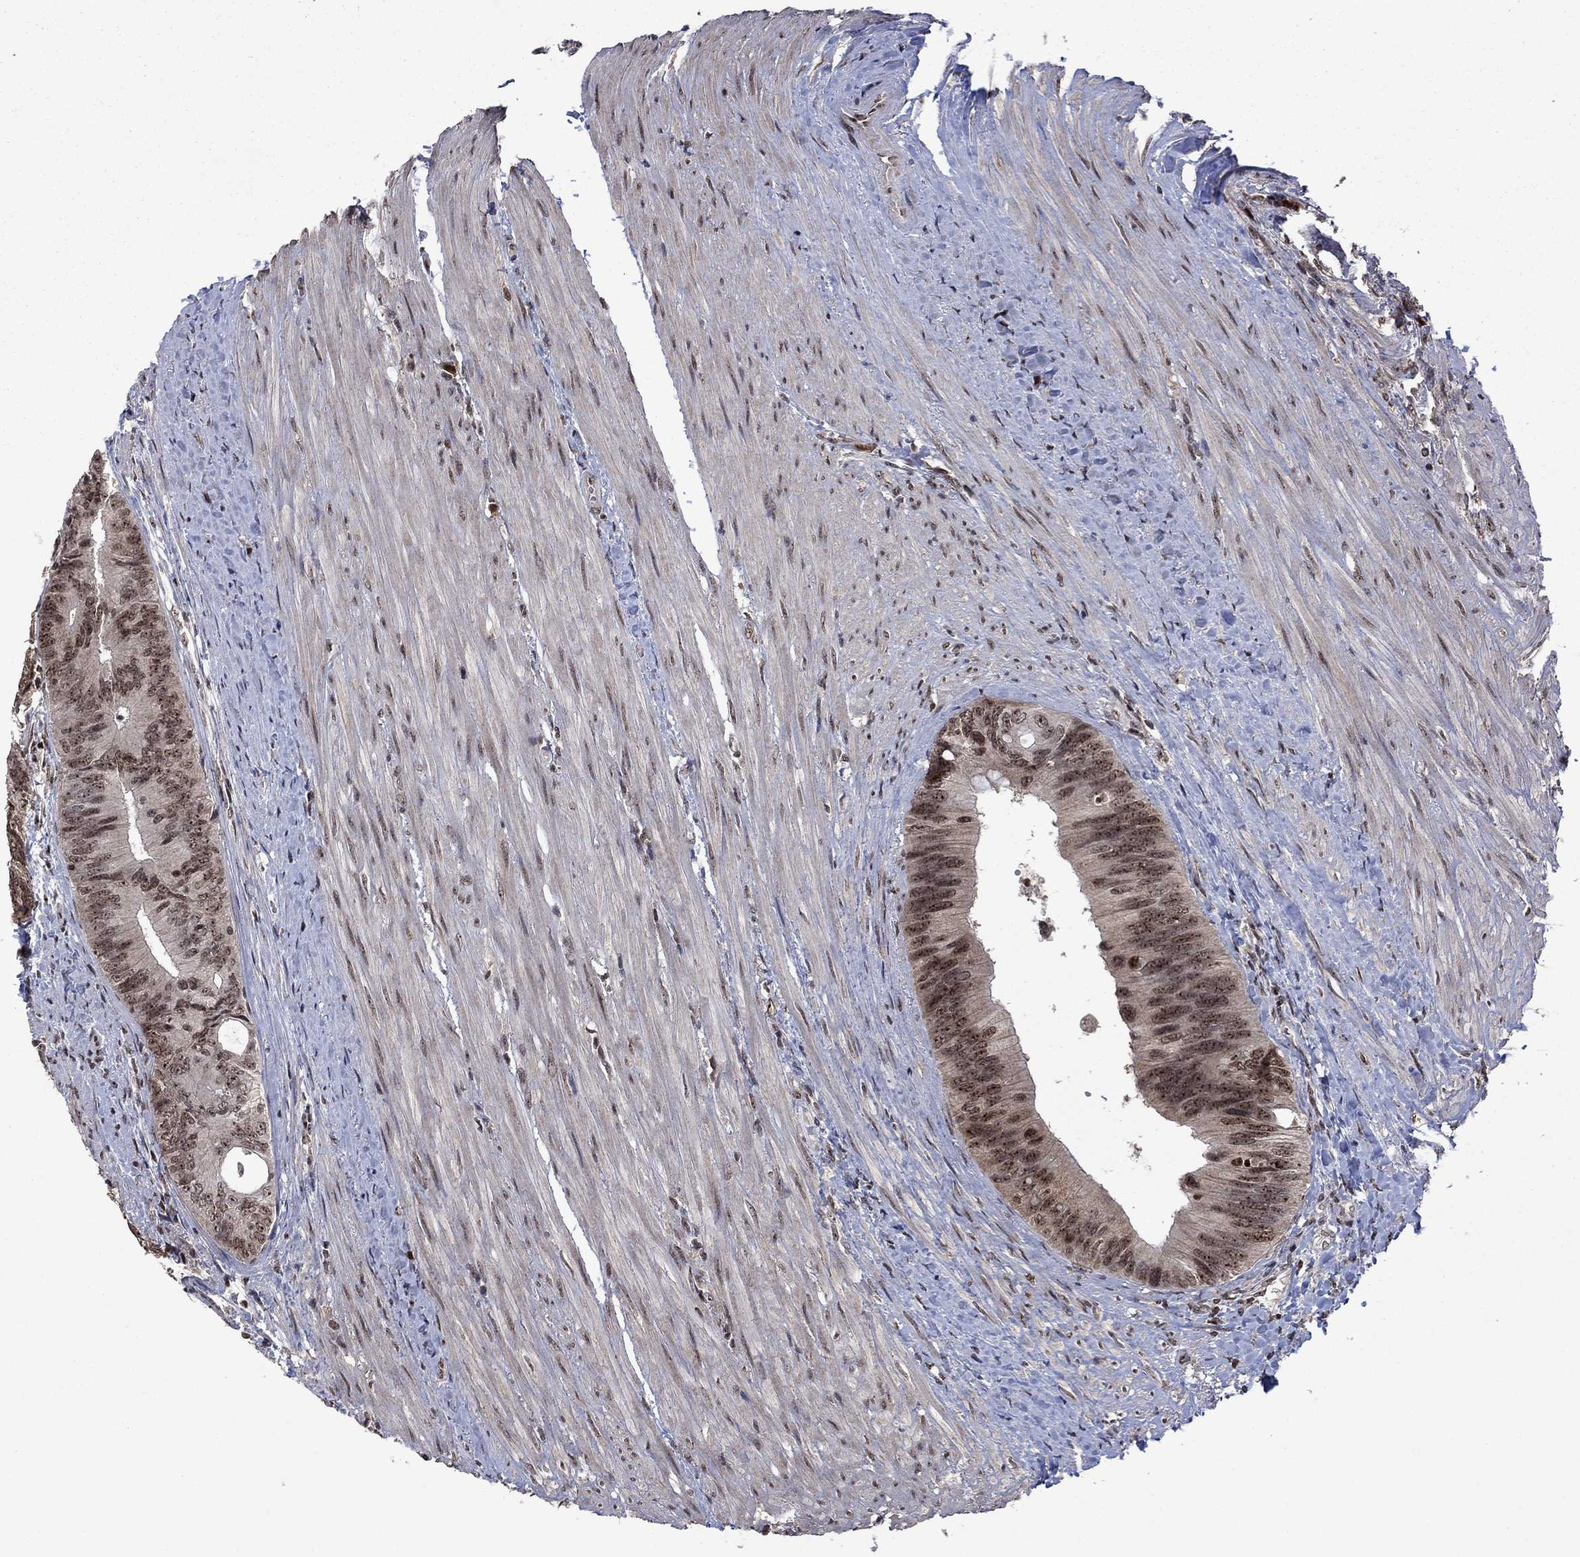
{"staining": {"intensity": "moderate", "quantity": "25%-75%", "location": "nuclear"}, "tissue": "colorectal cancer", "cell_type": "Tumor cells", "image_type": "cancer", "snomed": [{"axis": "morphology", "description": "Normal tissue, NOS"}, {"axis": "morphology", "description": "Adenocarcinoma, NOS"}, {"axis": "topography", "description": "Colon"}], "caption": "Adenocarcinoma (colorectal) was stained to show a protein in brown. There is medium levels of moderate nuclear staining in about 25%-75% of tumor cells.", "gene": "FBL", "patient": {"sex": "male", "age": 65}}